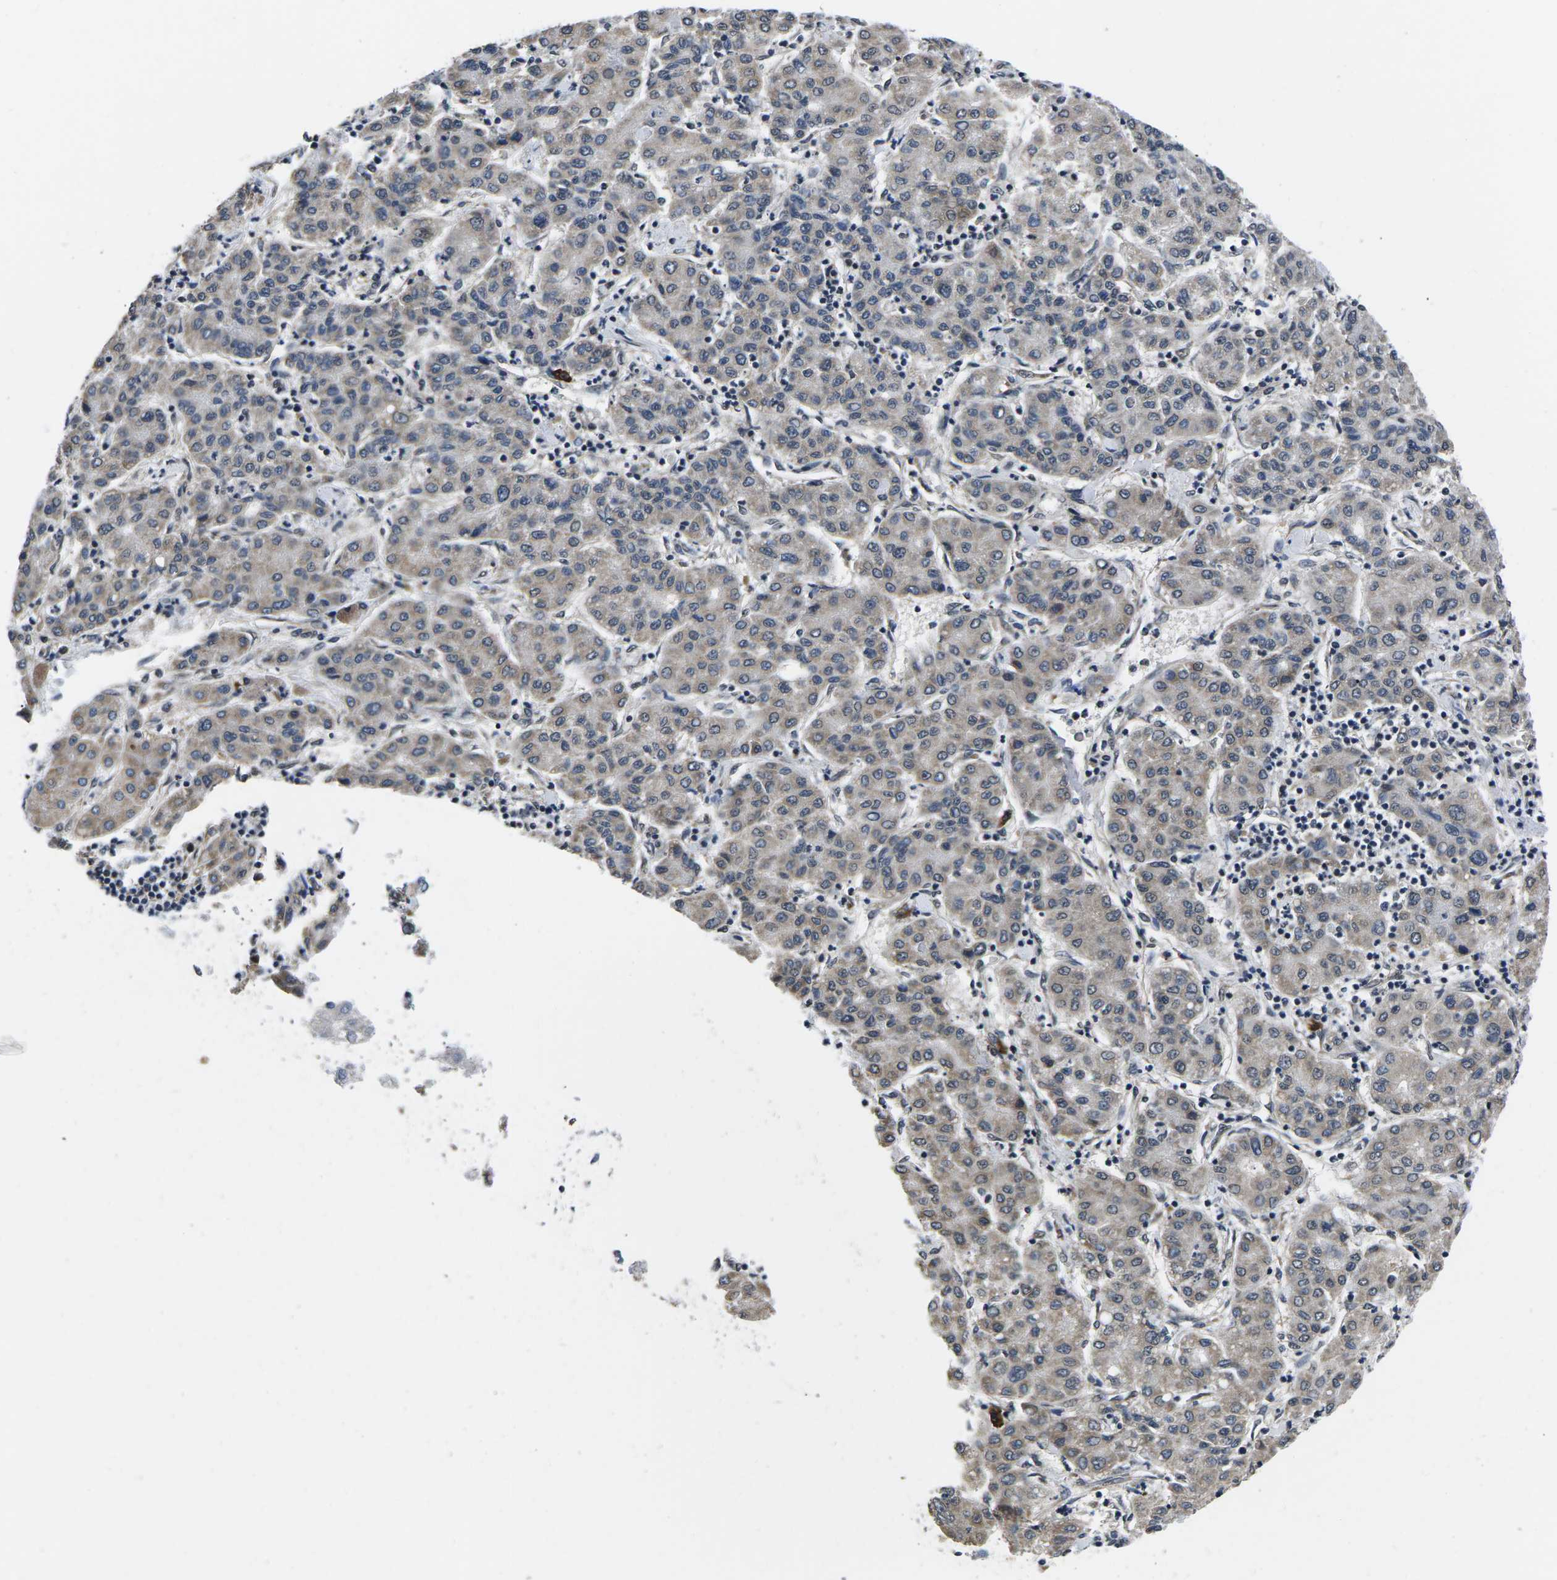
{"staining": {"intensity": "weak", "quantity": "<25%", "location": "cytoplasmic/membranous"}, "tissue": "liver cancer", "cell_type": "Tumor cells", "image_type": "cancer", "snomed": [{"axis": "morphology", "description": "Carcinoma, Hepatocellular, NOS"}, {"axis": "topography", "description": "Liver"}], "caption": "IHC of human hepatocellular carcinoma (liver) demonstrates no positivity in tumor cells.", "gene": "CCNE1", "patient": {"sex": "male", "age": 65}}